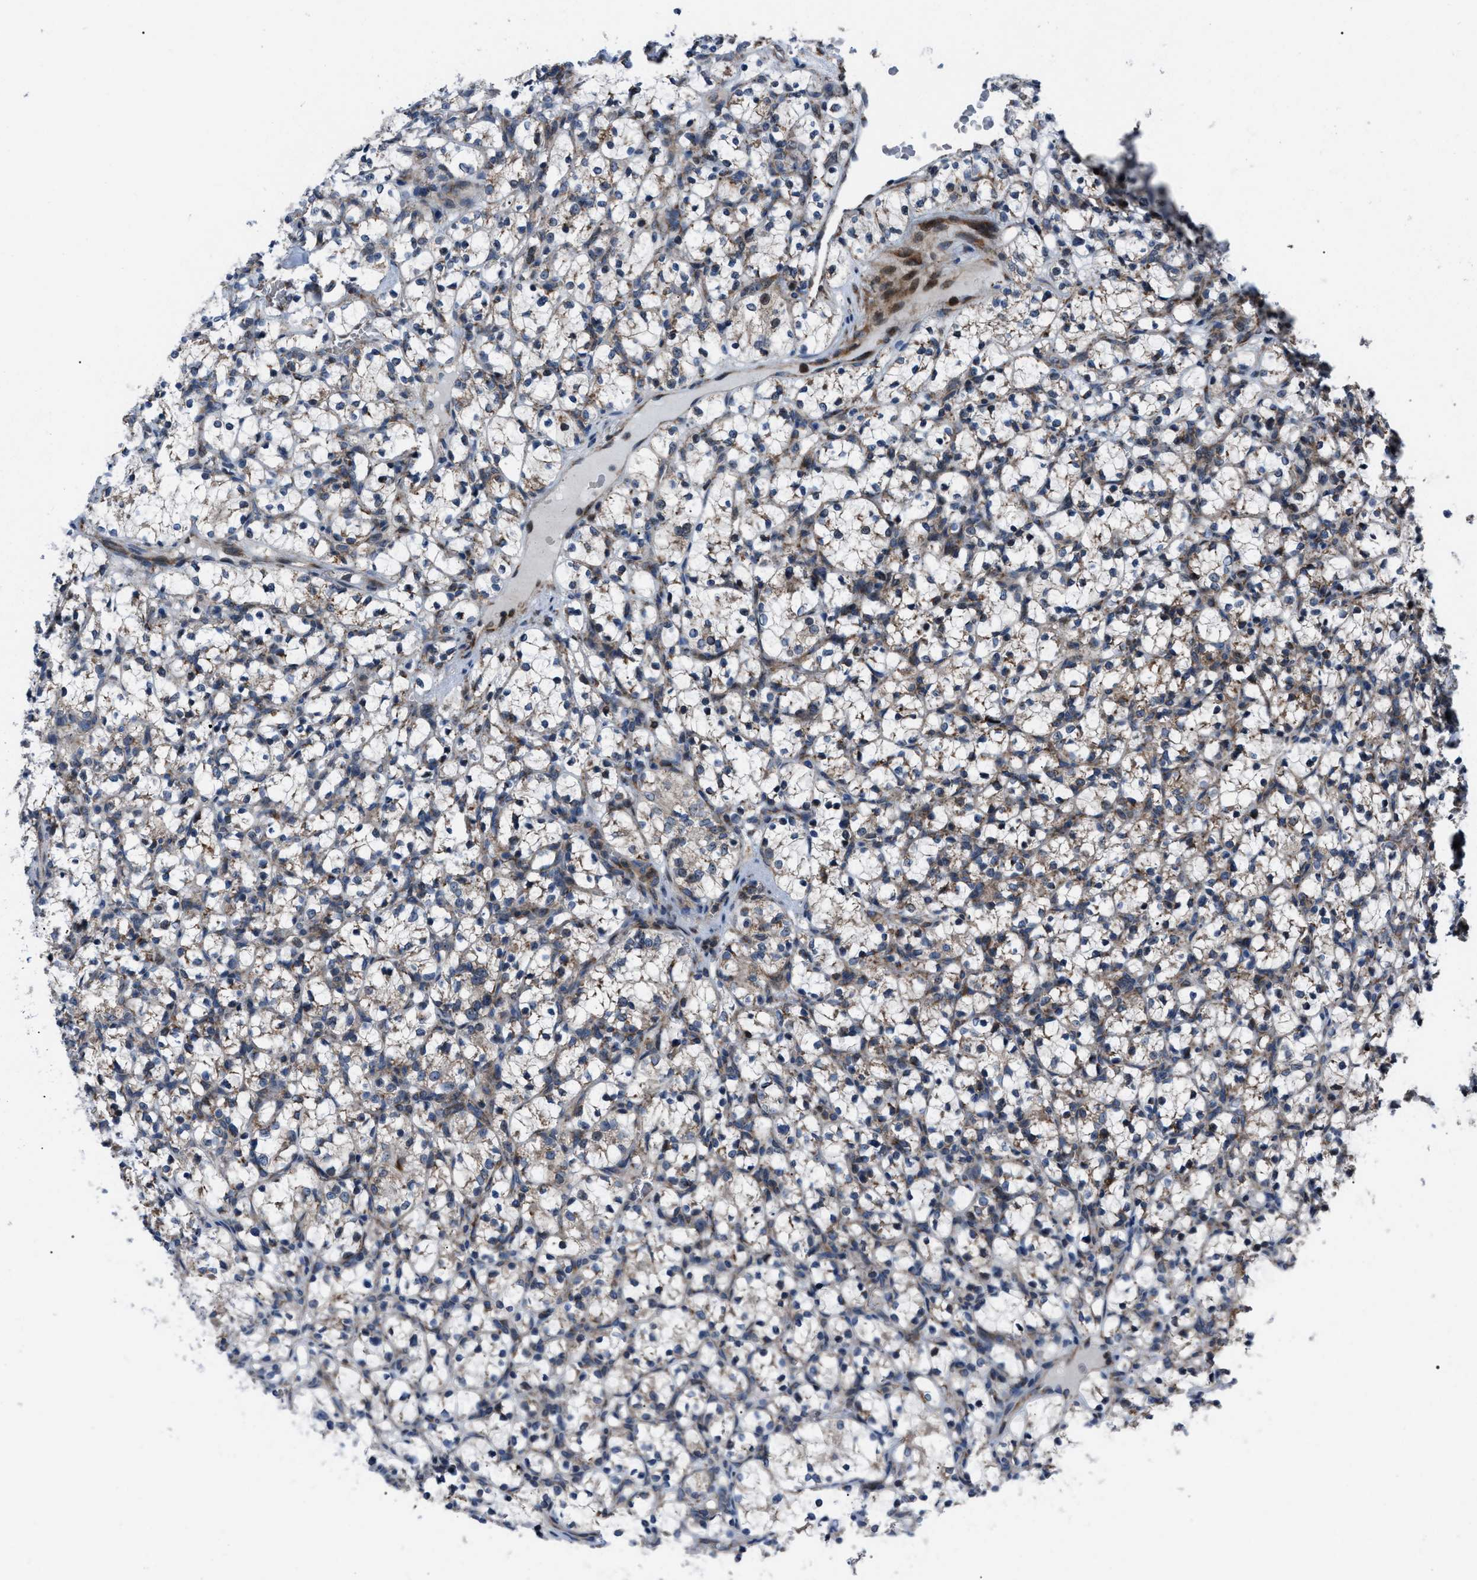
{"staining": {"intensity": "weak", "quantity": "25%-75%", "location": "cytoplasmic/membranous"}, "tissue": "renal cancer", "cell_type": "Tumor cells", "image_type": "cancer", "snomed": [{"axis": "morphology", "description": "Adenocarcinoma, NOS"}, {"axis": "topography", "description": "Kidney"}], "caption": "Immunohistochemistry micrograph of neoplastic tissue: renal adenocarcinoma stained using immunohistochemistry shows low levels of weak protein expression localized specifically in the cytoplasmic/membranous of tumor cells, appearing as a cytoplasmic/membranous brown color.", "gene": "AGO2", "patient": {"sex": "female", "age": 69}}